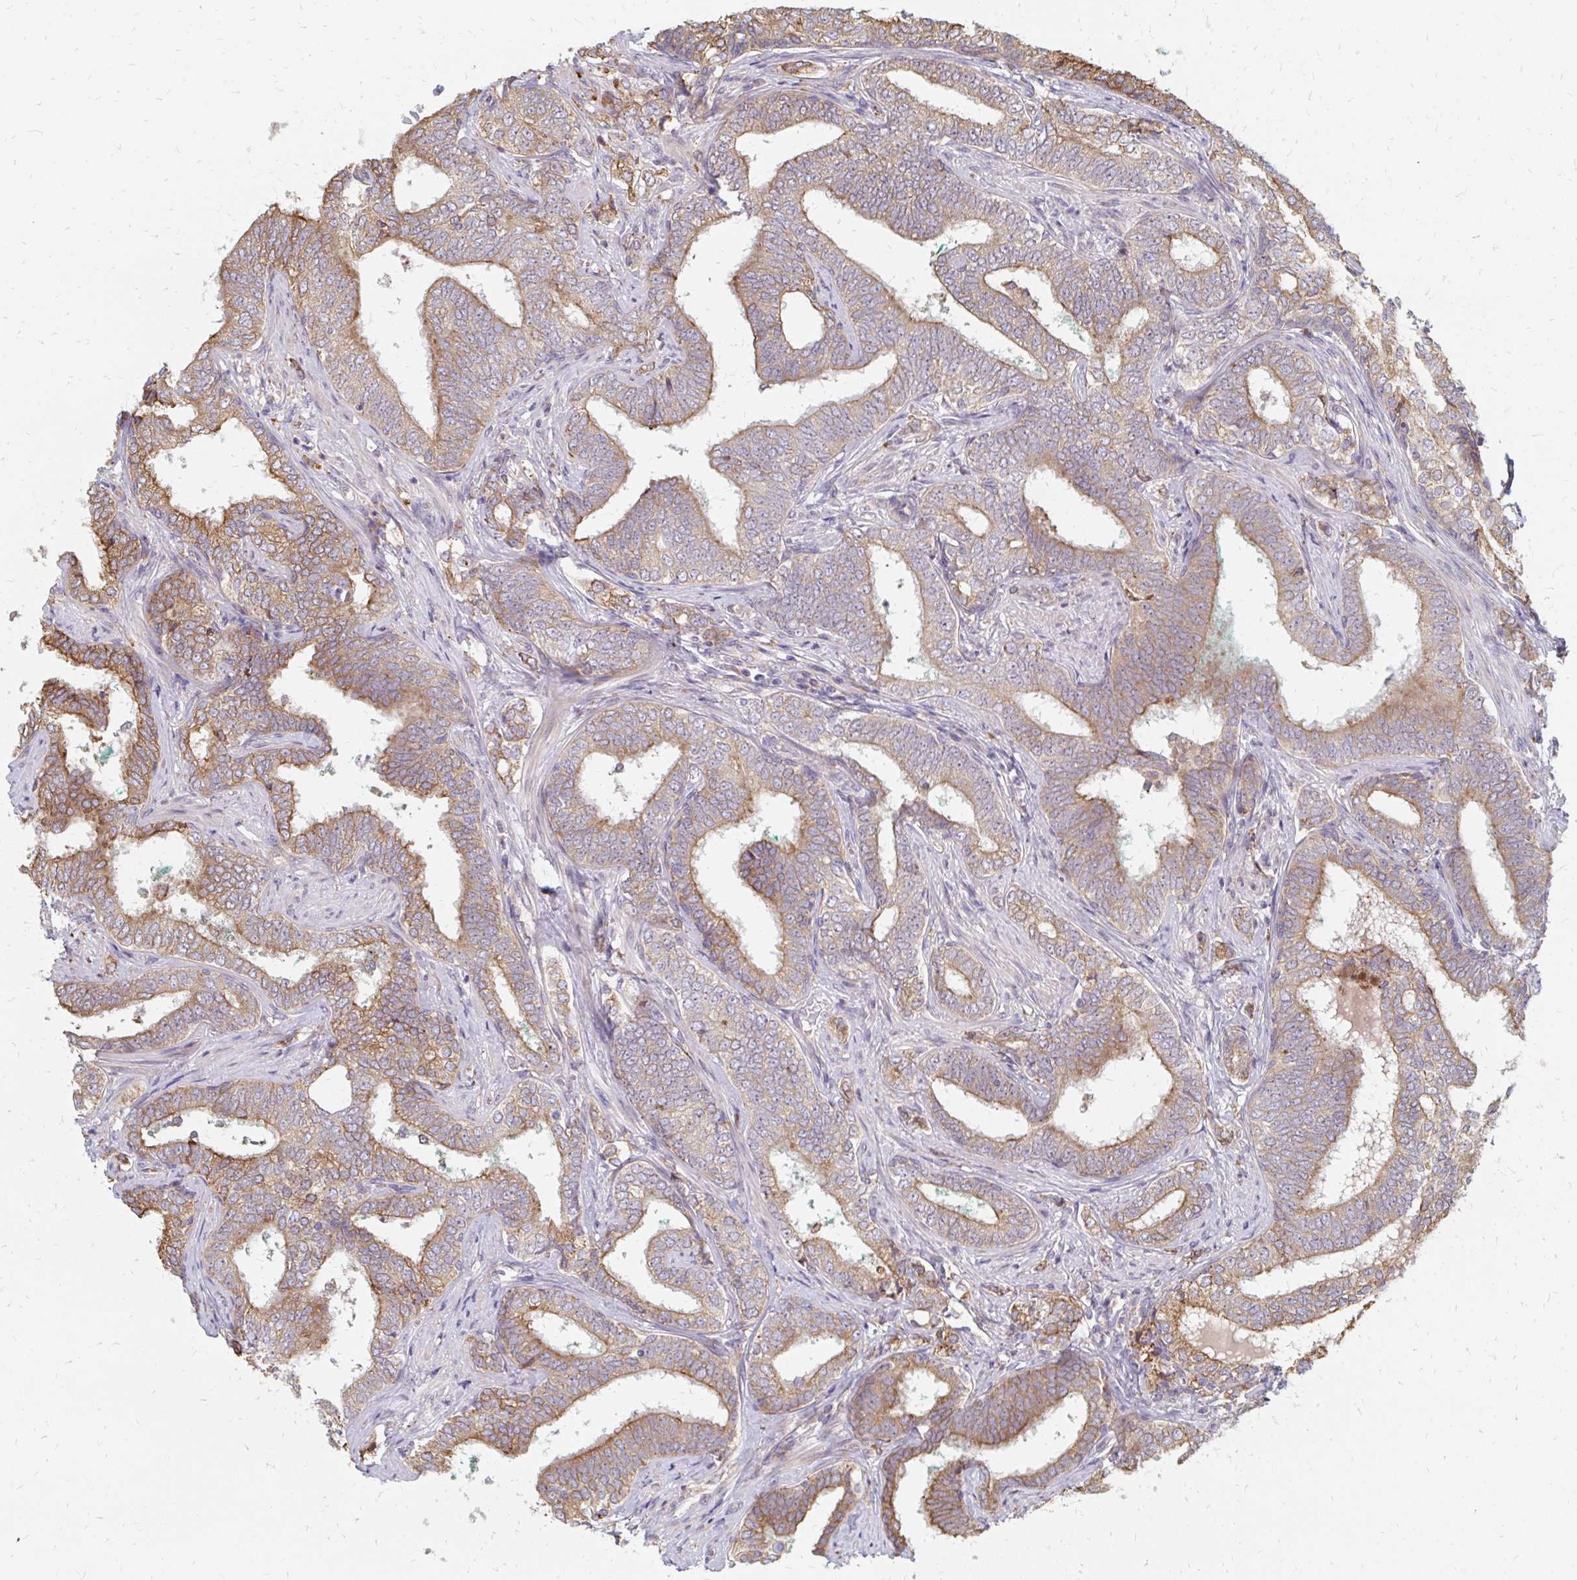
{"staining": {"intensity": "moderate", "quantity": ">75%", "location": "cytoplasmic/membranous"}, "tissue": "prostate cancer", "cell_type": "Tumor cells", "image_type": "cancer", "snomed": [{"axis": "morphology", "description": "Adenocarcinoma, High grade"}, {"axis": "topography", "description": "Prostate"}], "caption": "High-power microscopy captured an immunohistochemistry (IHC) image of adenocarcinoma (high-grade) (prostate), revealing moderate cytoplasmic/membranous staining in approximately >75% of tumor cells.", "gene": "PPP1R13L", "patient": {"sex": "male", "age": 72}}